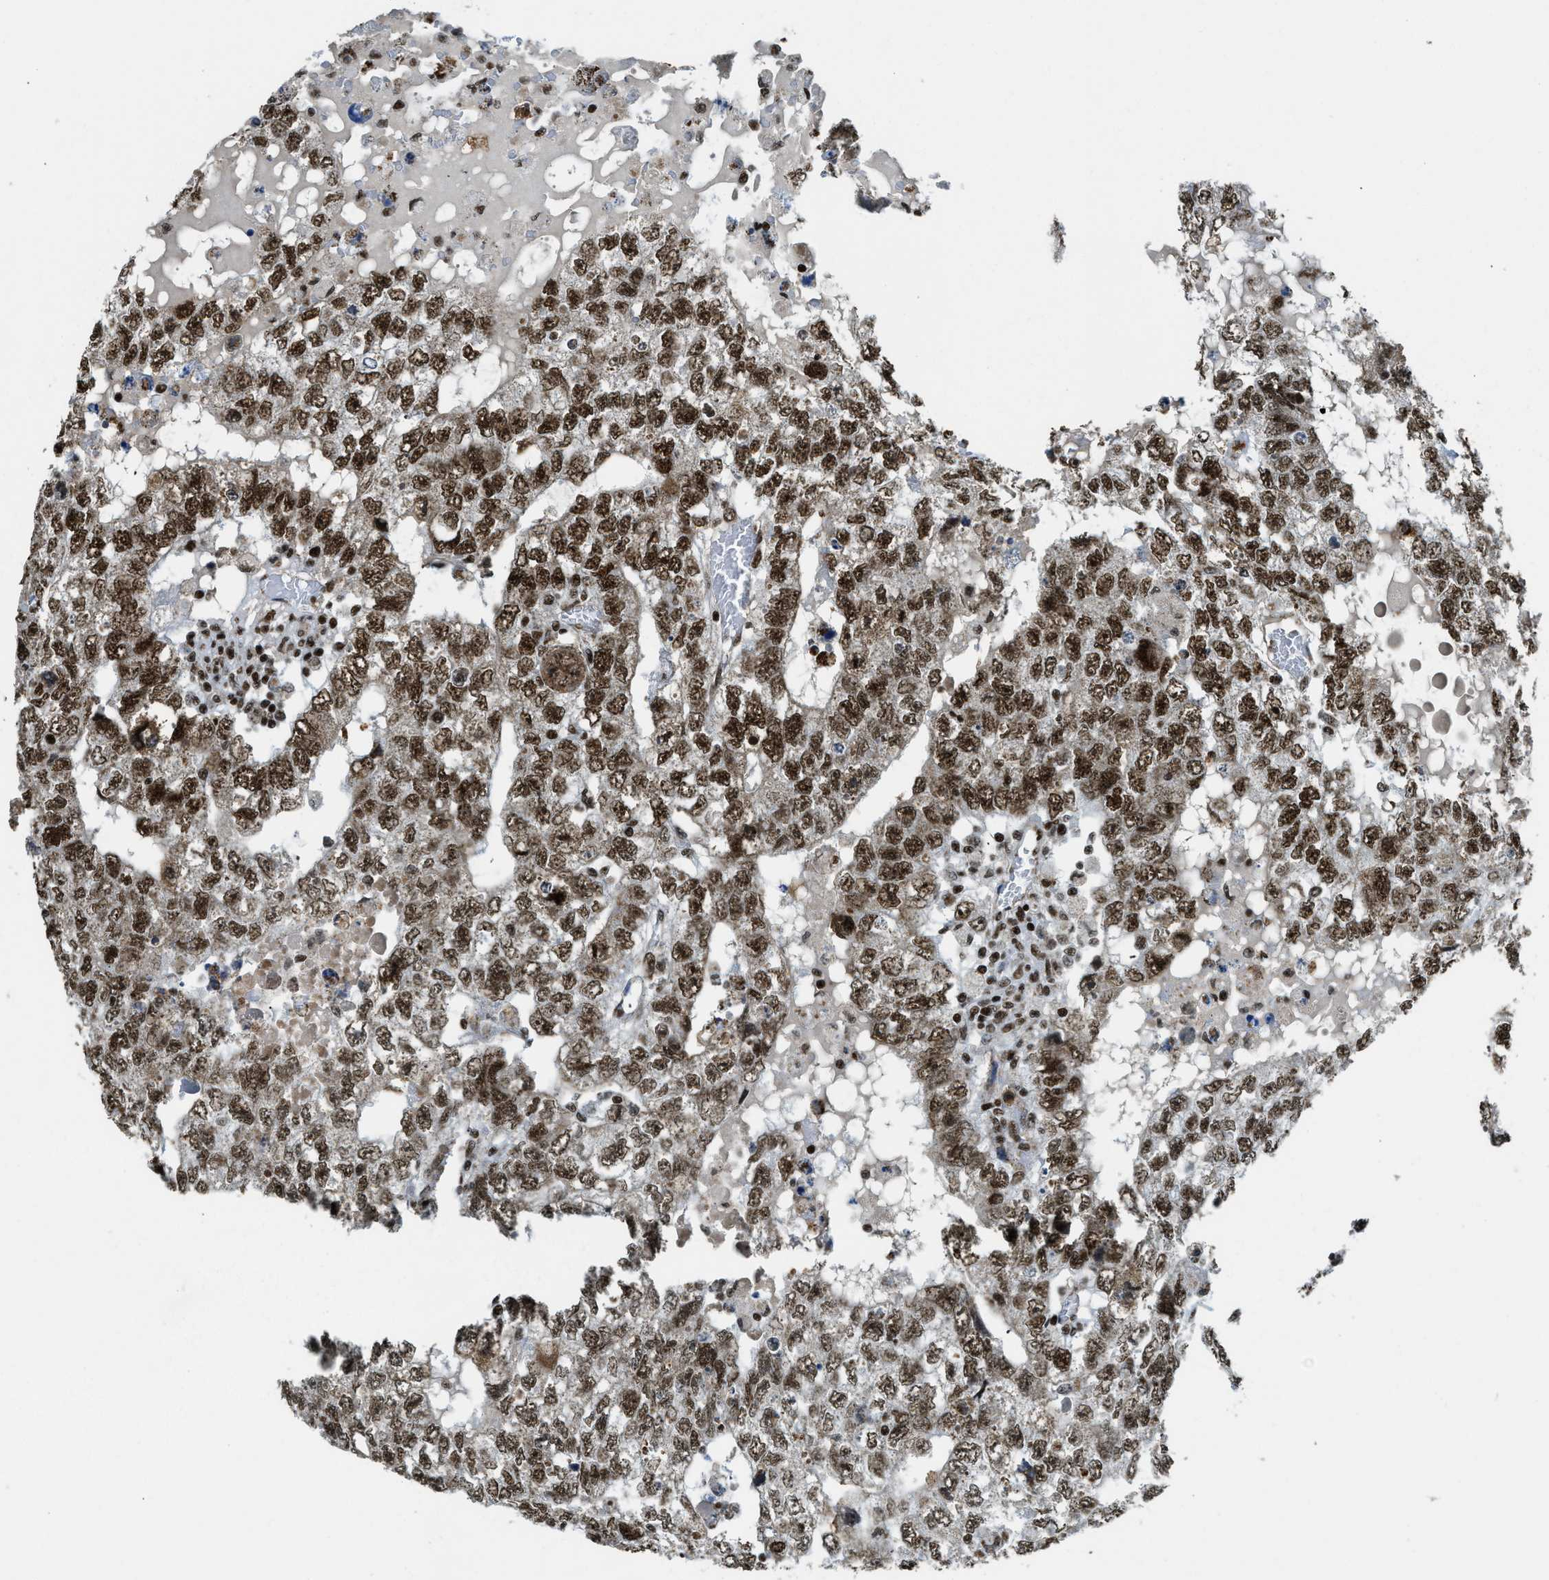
{"staining": {"intensity": "strong", "quantity": ">75%", "location": "nuclear"}, "tissue": "testis cancer", "cell_type": "Tumor cells", "image_type": "cancer", "snomed": [{"axis": "morphology", "description": "Carcinoma, Embryonal, NOS"}, {"axis": "topography", "description": "Testis"}], "caption": "The histopathology image reveals immunohistochemical staining of embryonal carcinoma (testis). There is strong nuclear positivity is seen in about >75% of tumor cells. The staining was performed using DAB (3,3'-diaminobenzidine) to visualize the protein expression in brown, while the nuclei were stained in blue with hematoxylin (Magnification: 20x).", "gene": "GABPB1", "patient": {"sex": "male", "age": 36}}